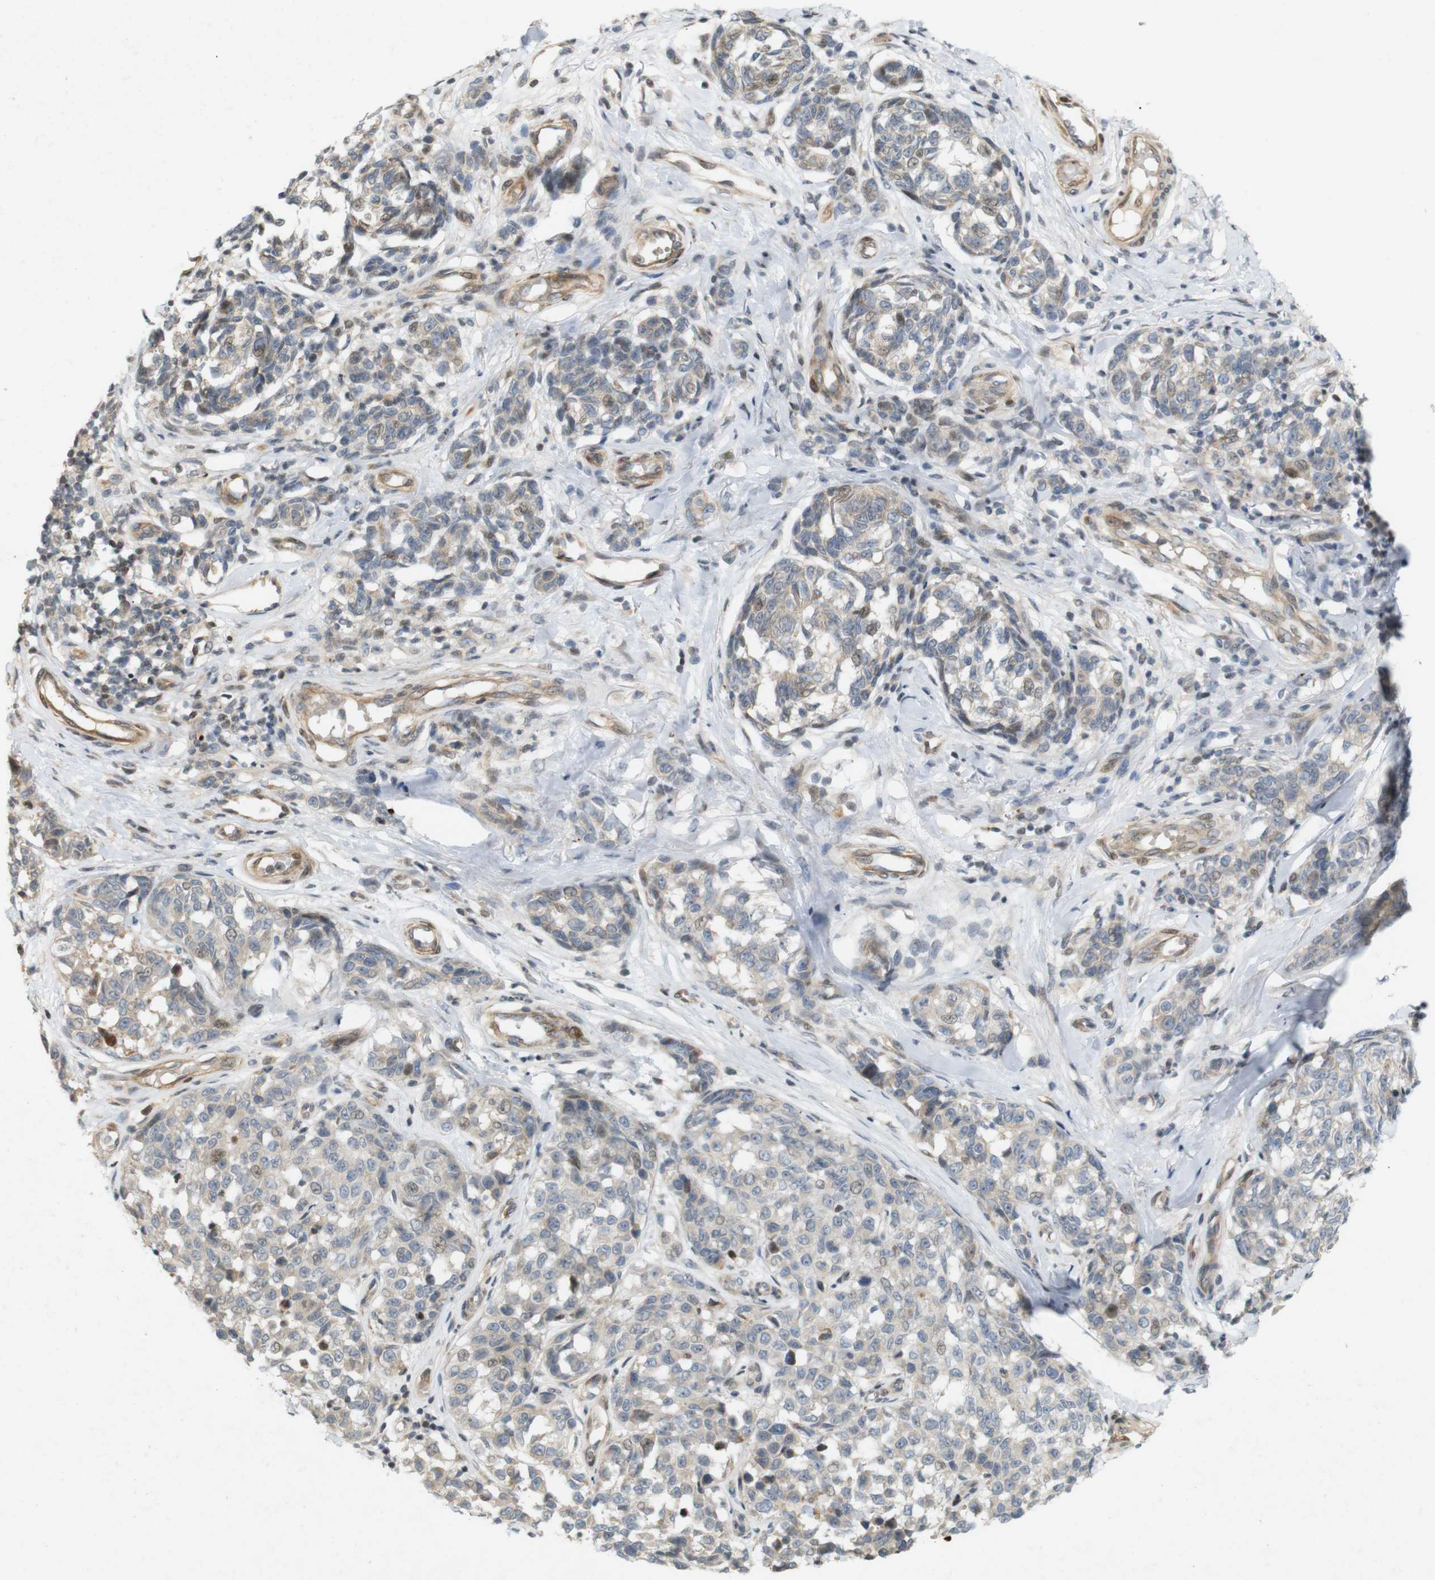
{"staining": {"intensity": "weak", "quantity": "25%-75%", "location": "cytoplasmic/membranous"}, "tissue": "melanoma", "cell_type": "Tumor cells", "image_type": "cancer", "snomed": [{"axis": "morphology", "description": "Malignant melanoma, NOS"}, {"axis": "topography", "description": "Skin"}], "caption": "The image reveals a brown stain indicating the presence of a protein in the cytoplasmic/membranous of tumor cells in melanoma.", "gene": "PPP1R14A", "patient": {"sex": "female", "age": 64}}